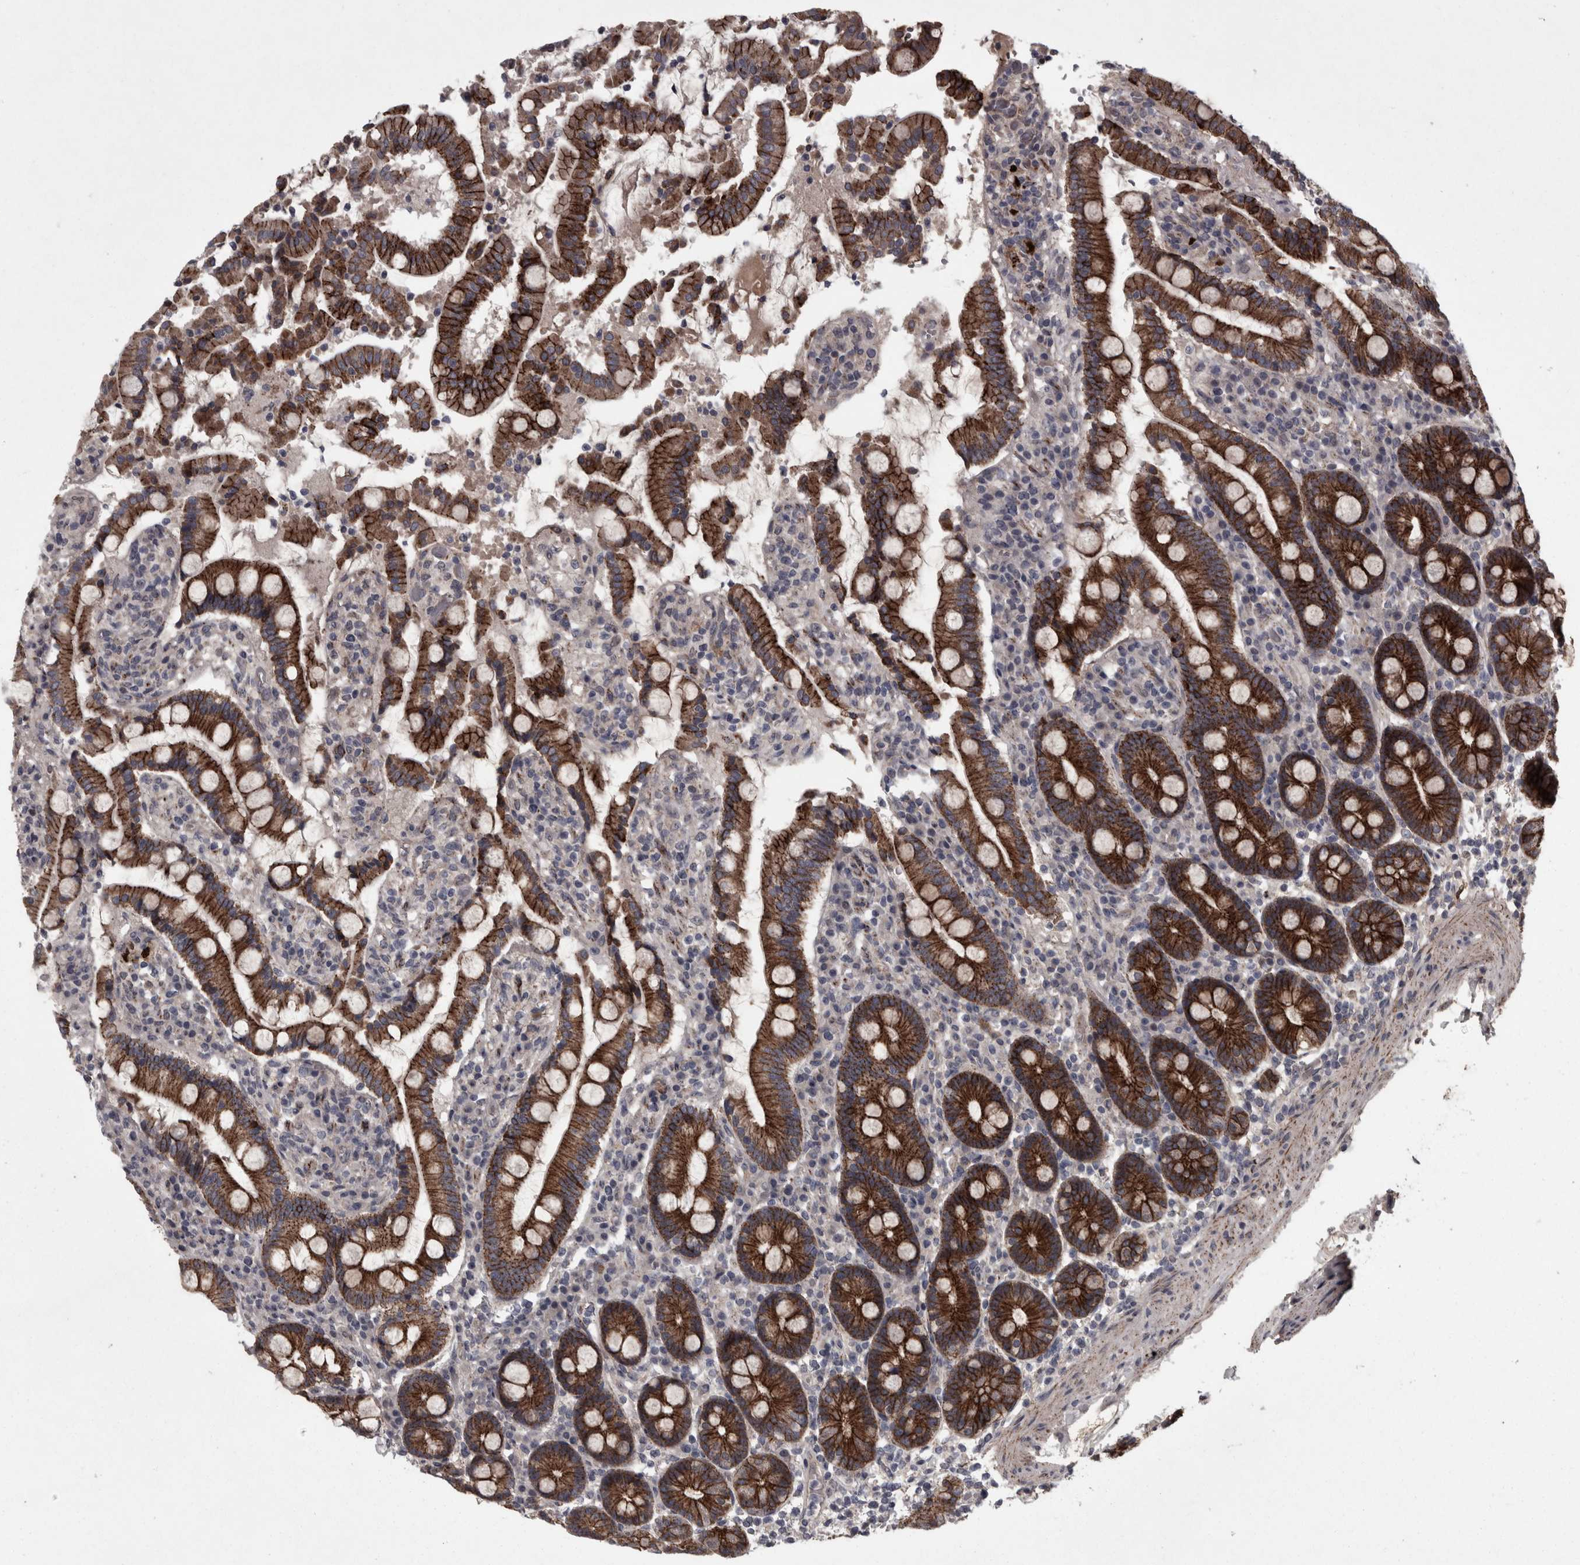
{"staining": {"intensity": "strong", "quantity": ">75%", "location": "cytoplasmic/membranous"}, "tissue": "duodenum", "cell_type": "Glandular cells", "image_type": "normal", "snomed": [{"axis": "morphology", "description": "Normal tissue, NOS"}, {"axis": "topography", "description": "Small intestine, NOS"}], "caption": "A high-resolution micrograph shows immunohistochemistry staining of unremarkable duodenum, which displays strong cytoplasmic/membranous positivity in approximately >75% of glandular cells. The protein is shown in brown color, while the nuclei are stained blue.", "gene": "PCDH17", "patient": {"sex": "female", "age": 71}}